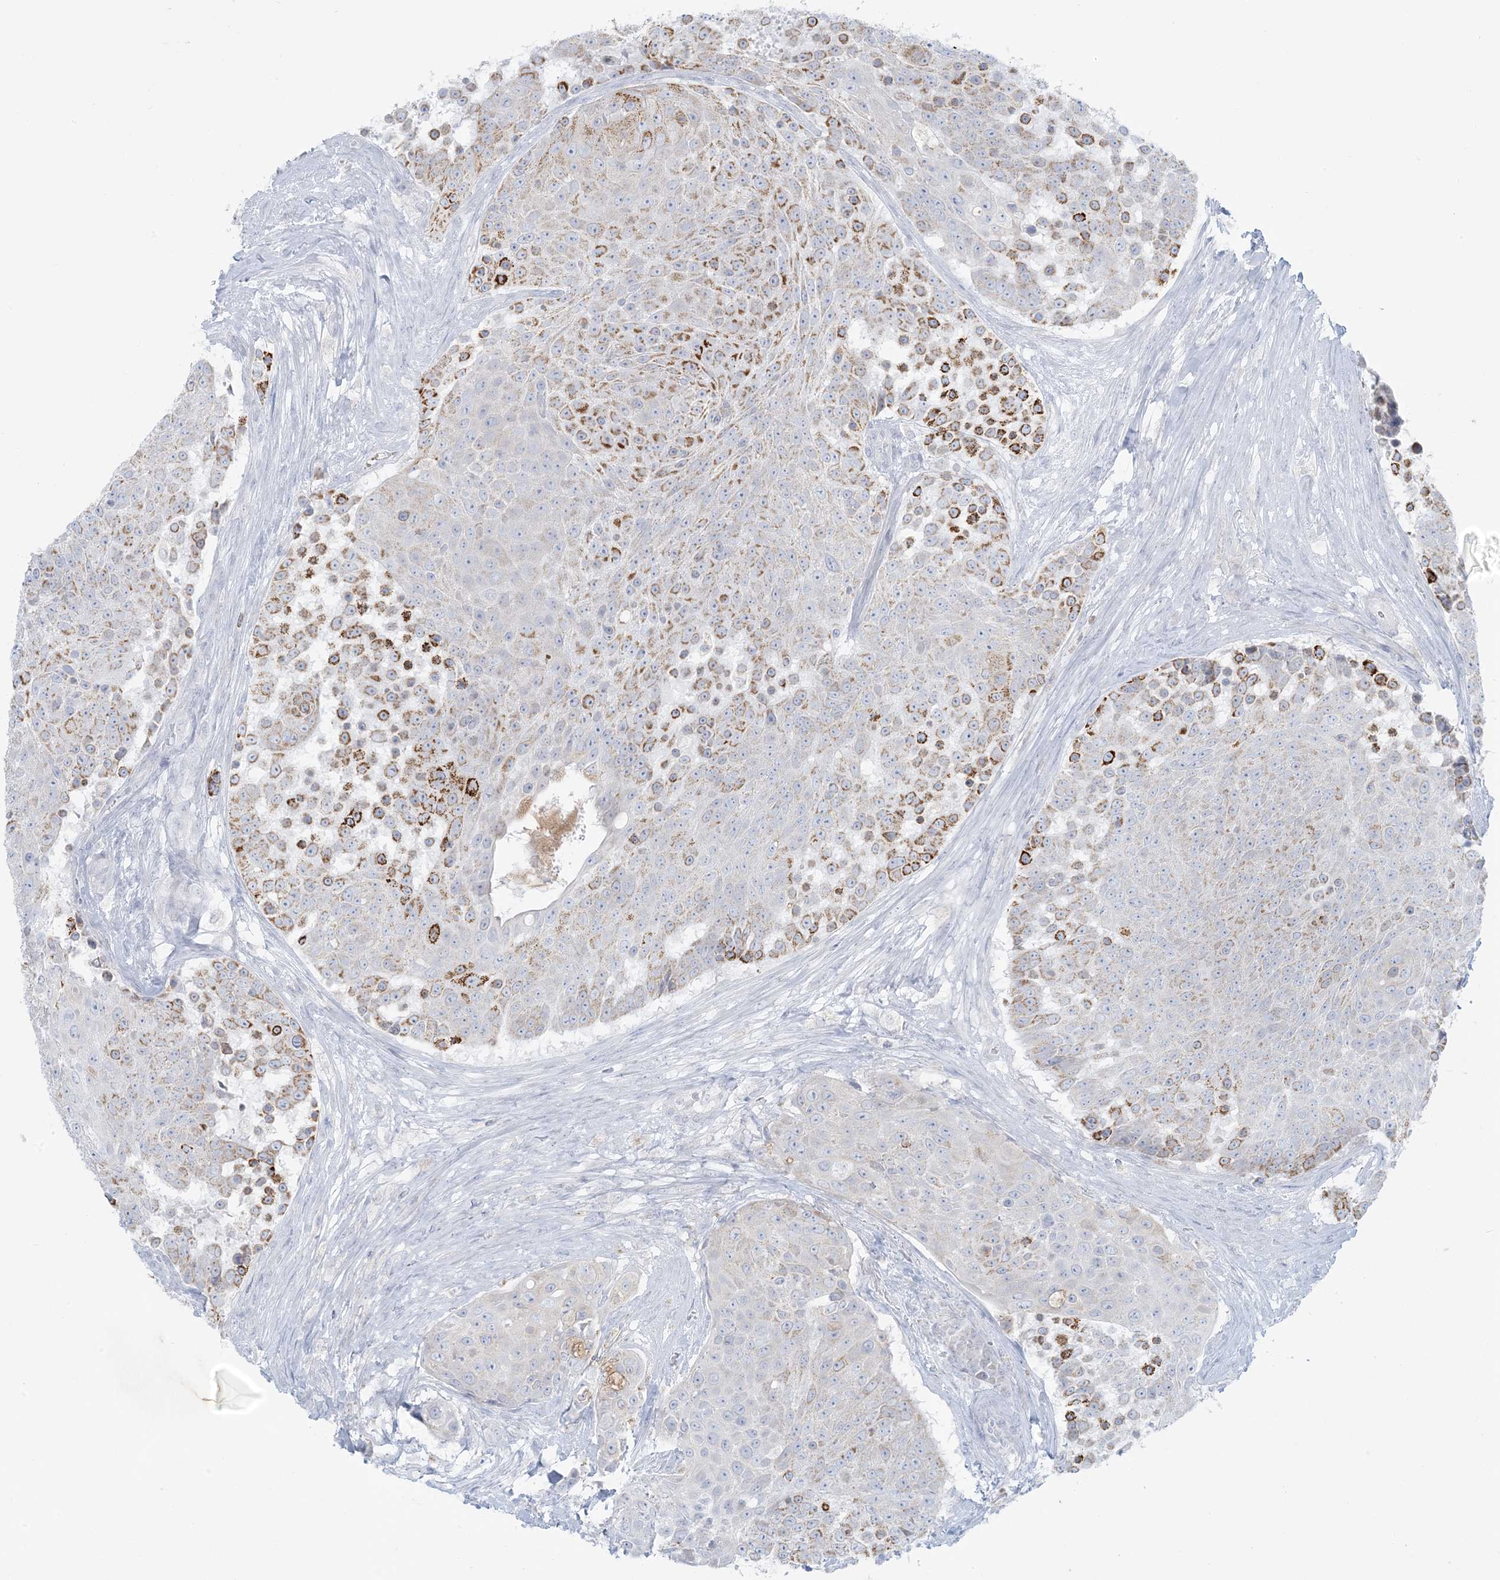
{"staining": {"intensity": "moderate", "quantity": "<25%", "location": "cytoplasmic/membranous"}, "tissue": "urothelial cancer", "cell_type": "Tumor cells", "image_type": "cancer", "snomed": [{"axis": "morphology", "description": "Urothelial carcinoma, High grade"}, {"axis": "topography", "description": "Urinary bladder"}], "caption": "Immunohistochemical staining of urothelial carcinoma (high-grade) displays low levels of moderate cytoplasmic/membranous positivity in approximately <25% of tumor cells.", "gene": "ZDHHC4", "patient": {"sex": "female", "age": 63}}